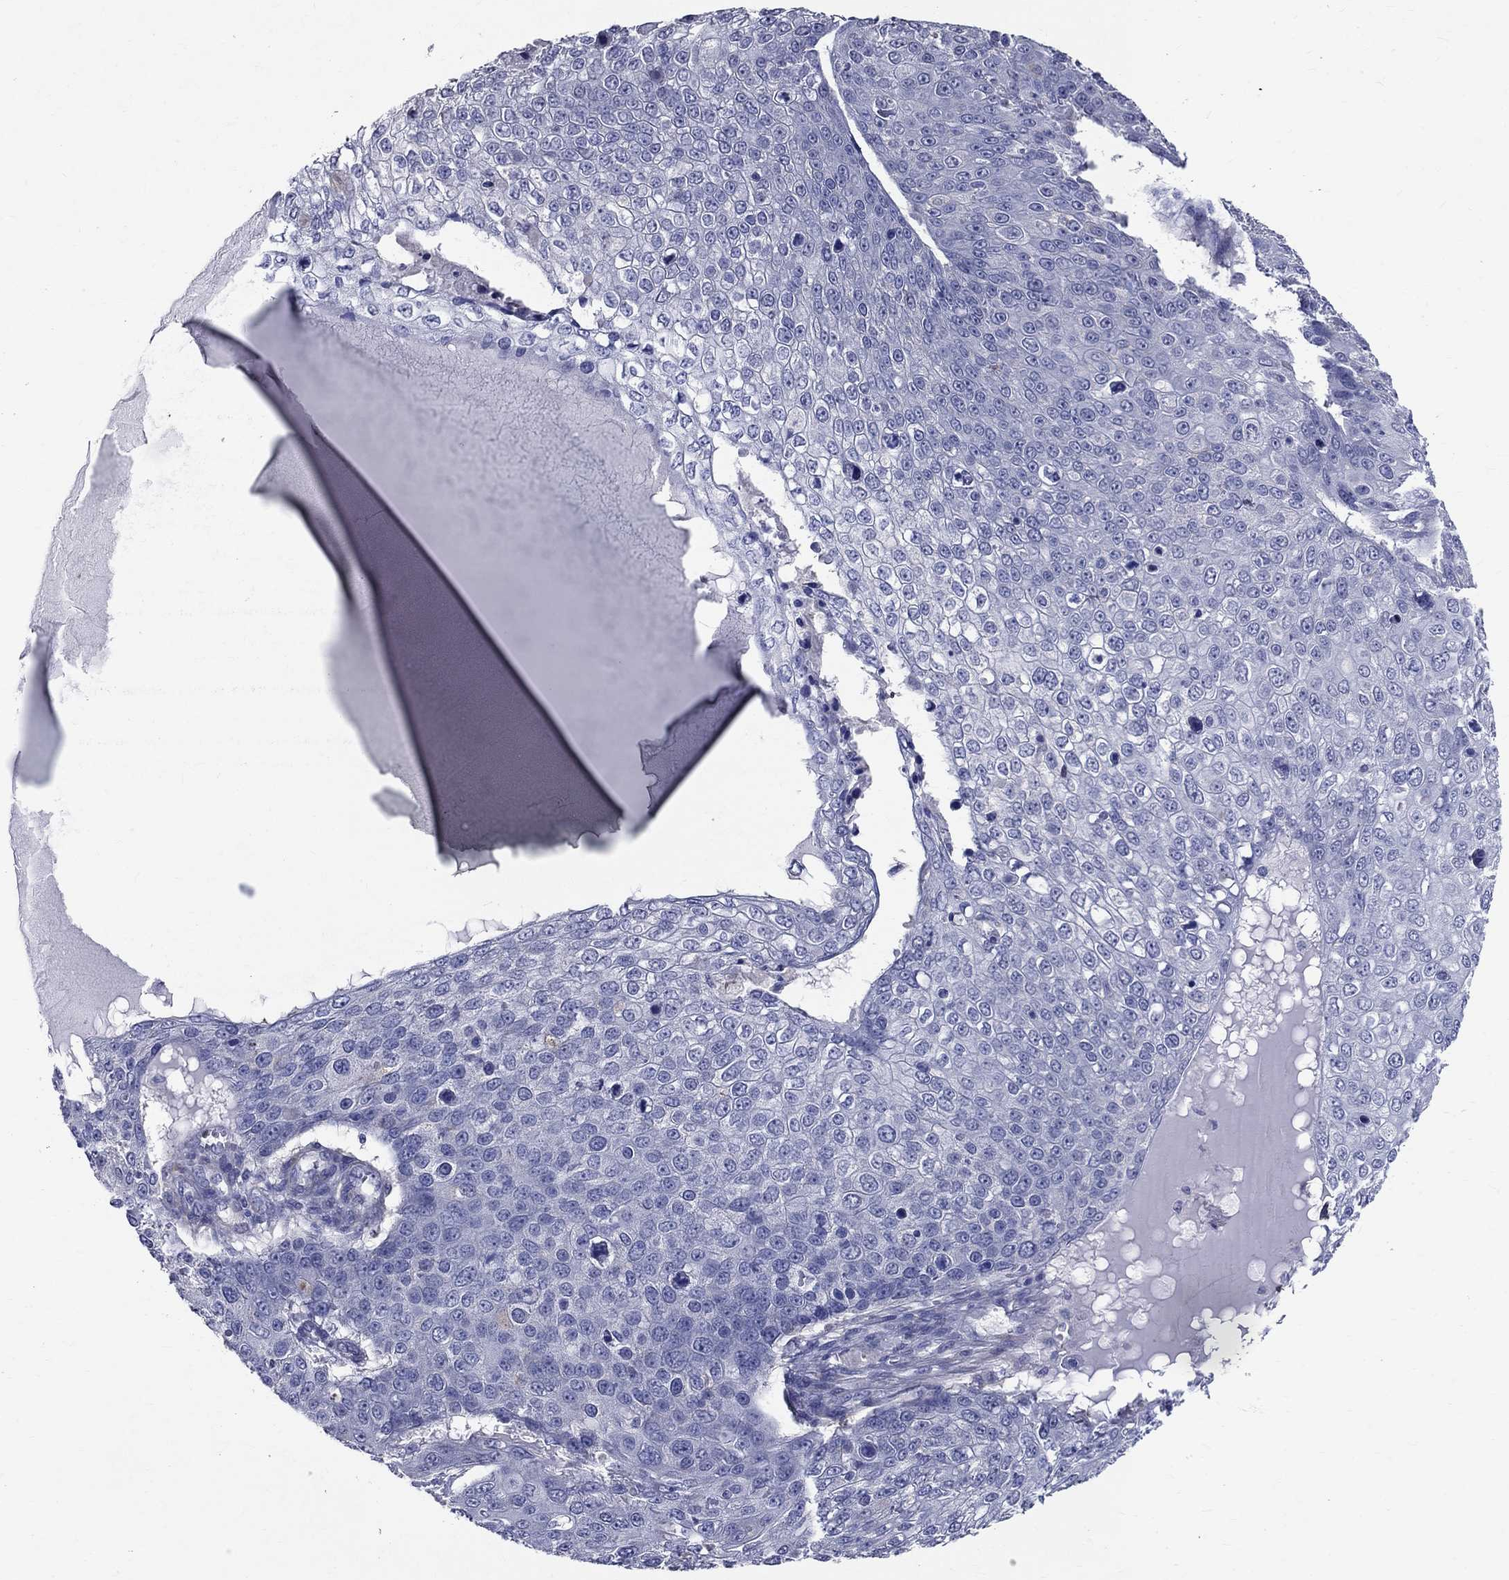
{"staining": {"intensity": "negative", "quantity": "none", "location": "none"}, "tissue": "skin cancer", "cell_type": "Tumor cells", "image_type": "cancer", "snomed": [{"axis": "morphology", "description": "Squamous cell carcinoma, NOS"}, {"axis": "topography", "description": "Skin"}], "caption": "Image shows no protein staining in tumor cells of skin squamous cell carcinoma tissue.", "gene": "ANXA10", "patient": {"sex": "male", "age": 71}}